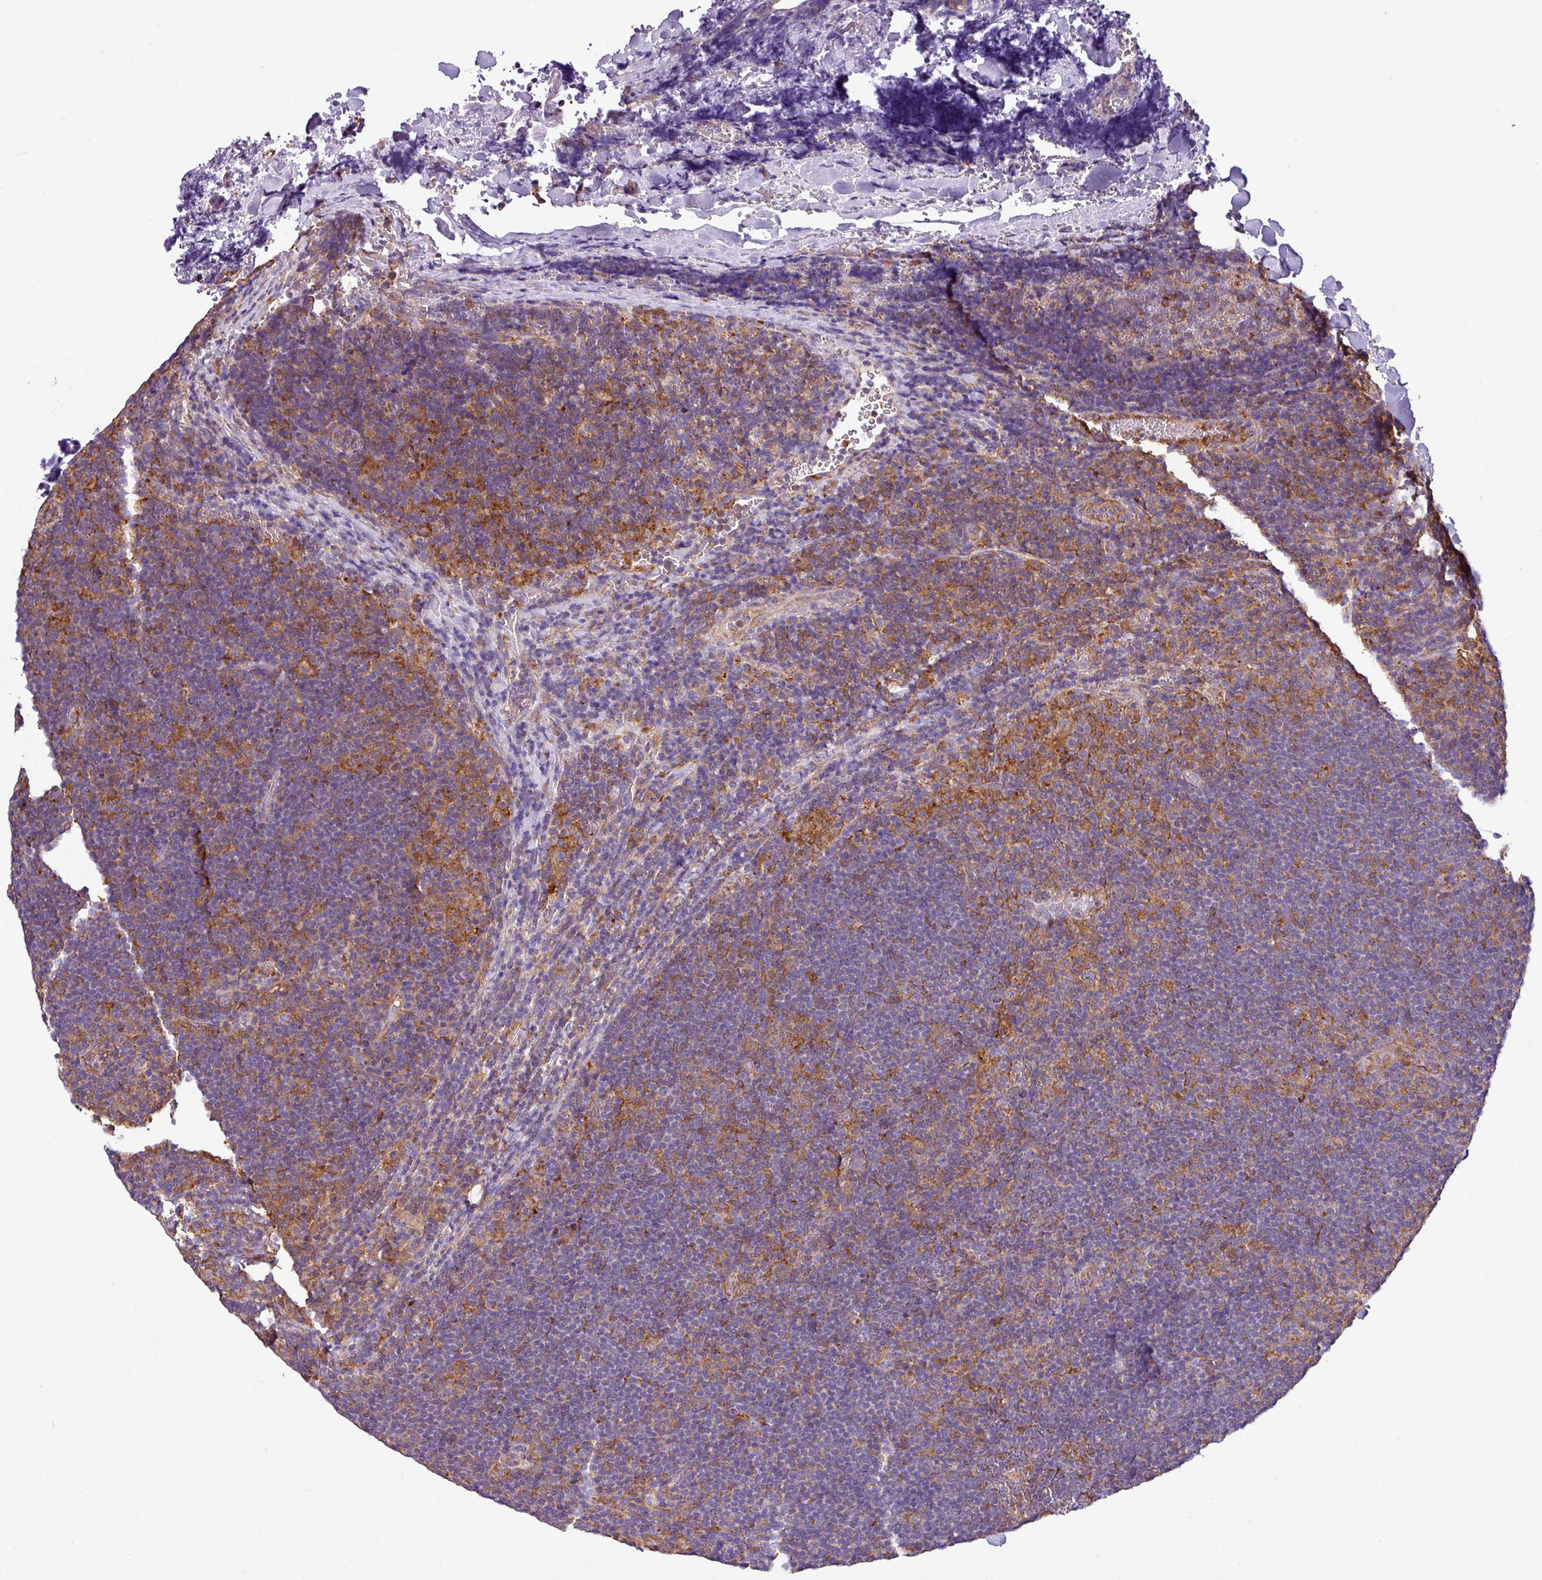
{"staining": {"intensity": "moderate", "quantity": "25%-75%", "location": "cytoplasmic/membranous"}, "tissue": "lymphoma", "cell_type": "Tumor cells", "image_type": "cancer", "snomed": [{"axis": "morphology", "description": "Hodgkin's disease, NOS"}, {"axis": "topography", "description": "Lymph node"}], "caption": "IHC staining of Hodgkin's disease, which shows medium levels of moderate cytoplasmic/membranous expression in approximately 25%-75% of tumor cells indicating moderate cytoplasmic/membranous protein positivity. The staining was performed using DAB (brown) for protein detection and nuclei were counterstained in hematoxylin (blue).", "gene": "XNDC1N", "patient": {"sex": "female", "age": 57}}